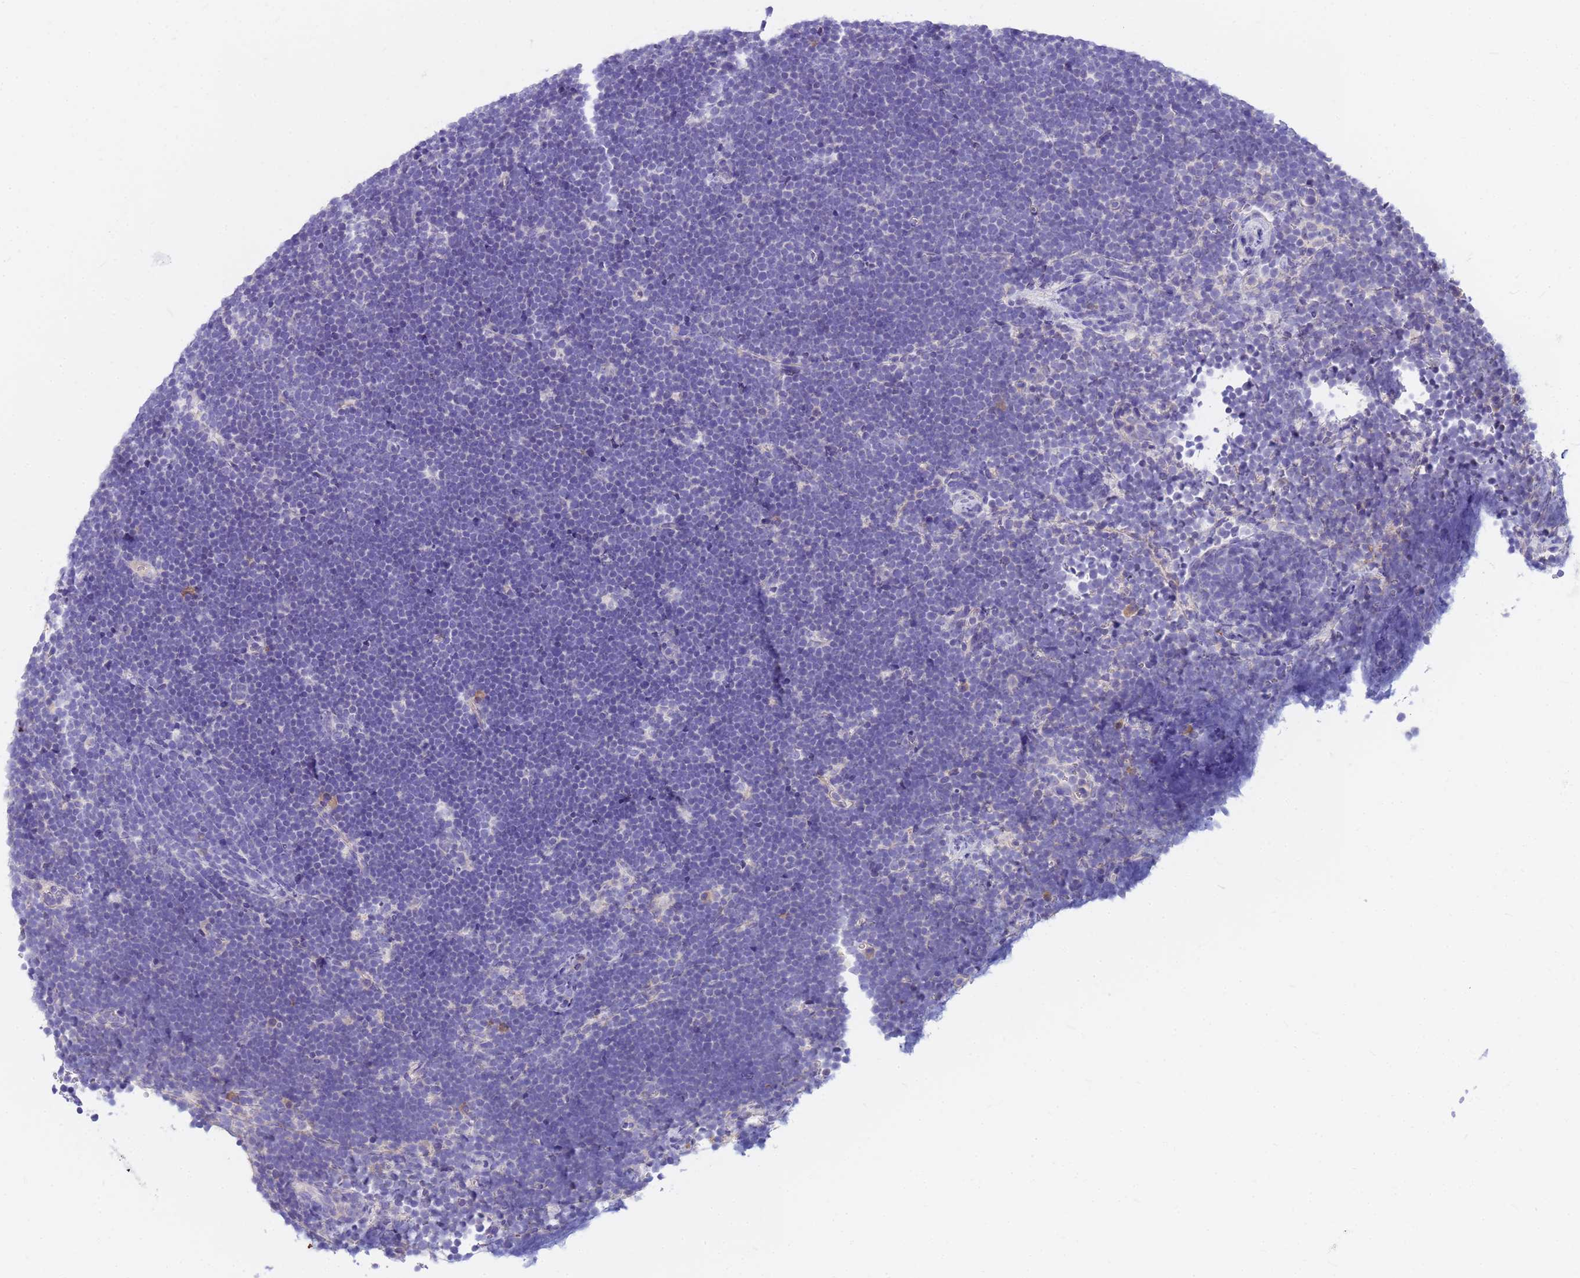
{"staining": {"intensity": "negative", "quantity": "none", "location": "none"}, "tissue": "lymphoma", "cell_type": "Tumor cells", "image_type": "cancer", "snomed": [{"axis": "morphology", "description": "Malignant lymphoma, non-Hodgkin's type, High grade"}, {"axis": "topography", "description": "Lymph node"}], "caption": "IHC of lymphoma displays no expression in tumor cells. (DAB immunohistochemistry (IHC) visualized using brightfield microscopy, high magnification).", "gene": "DPRX", "patient": {"sex": "male", "age": 13}}